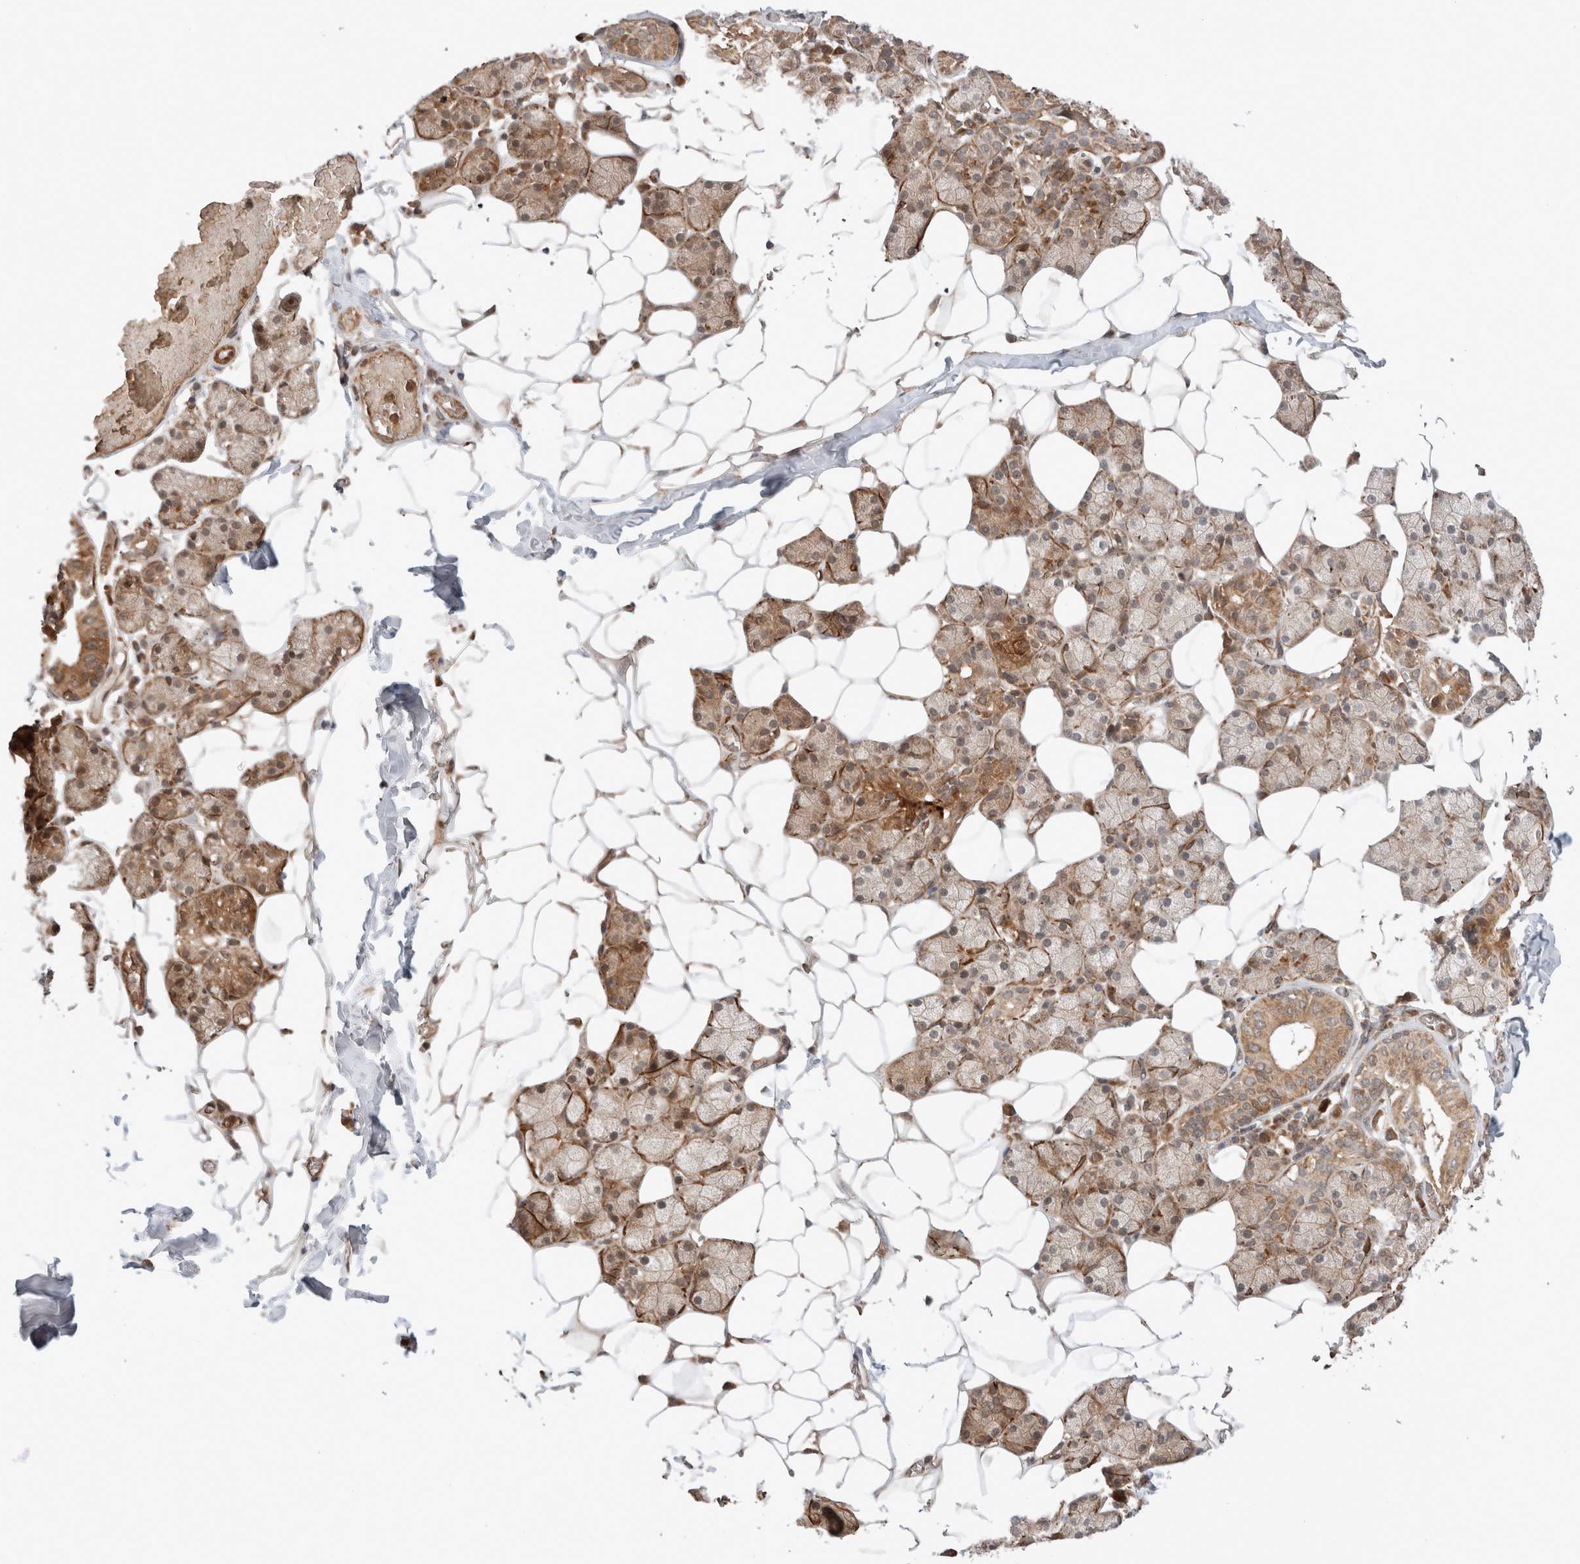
{"staining": {"intensity": "moderate", "quantity": ">75%", "location": "cytoplasmic/membranous,nuclear"}, "tissue": "salivary gland", "cell_type": "Glandular cells", "image_type": "normal", "snomed": [{"axis": "morphology", "description": "Normal tissue, NOS"}, {"axis": "topography", "description": "Salivary gland"}], "caption": "The immunohistochemical stain shows moderate cytoplasmic/membranous,nuclear staining in glandular cells of unremarkable salivary gland. The staining was performed using DAB, with brown indicating positive protein expression. Nuclei are stained blue with hematoxylin.", "gene": "ZNF649", "patient": {"sex": "female", "age": 33}}